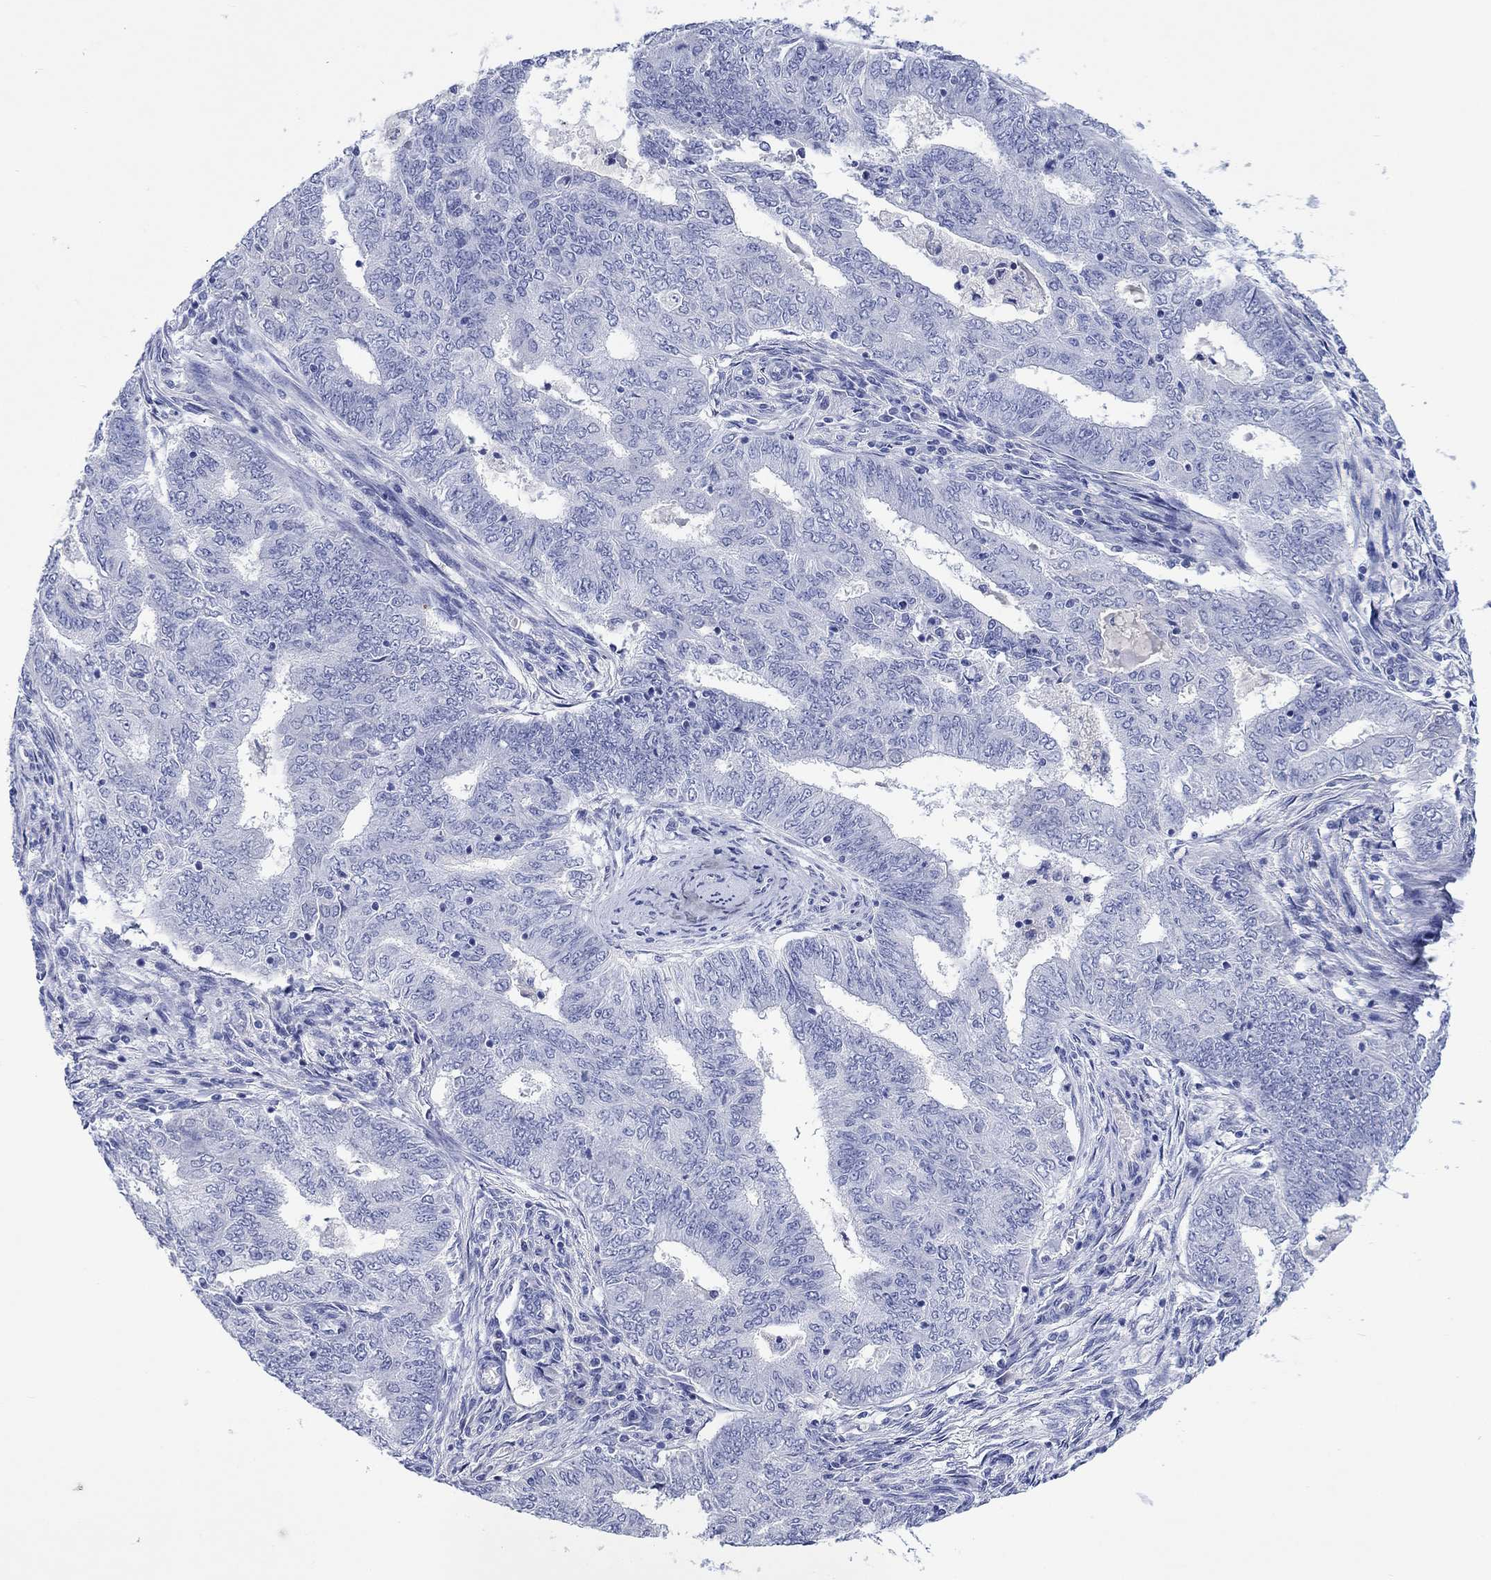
{"staining": {"intensity": "negative", "quantity": "none", "location": "none"}, "tissue": "endometrial cancer", "cell_type": "Tumor cells", "image_type": "cancer", "snomed": [{"axis": "morphology", "description": "Adenocarcinoma, NOS"}, {"axis": "topography", "description": "Endometrium"}], "caption": "There is no significant positivity in tumor cells of endometrial adenocarcinoma.", "gene": "CACNG3", "patient": {"sex": "female", "age": 62}}